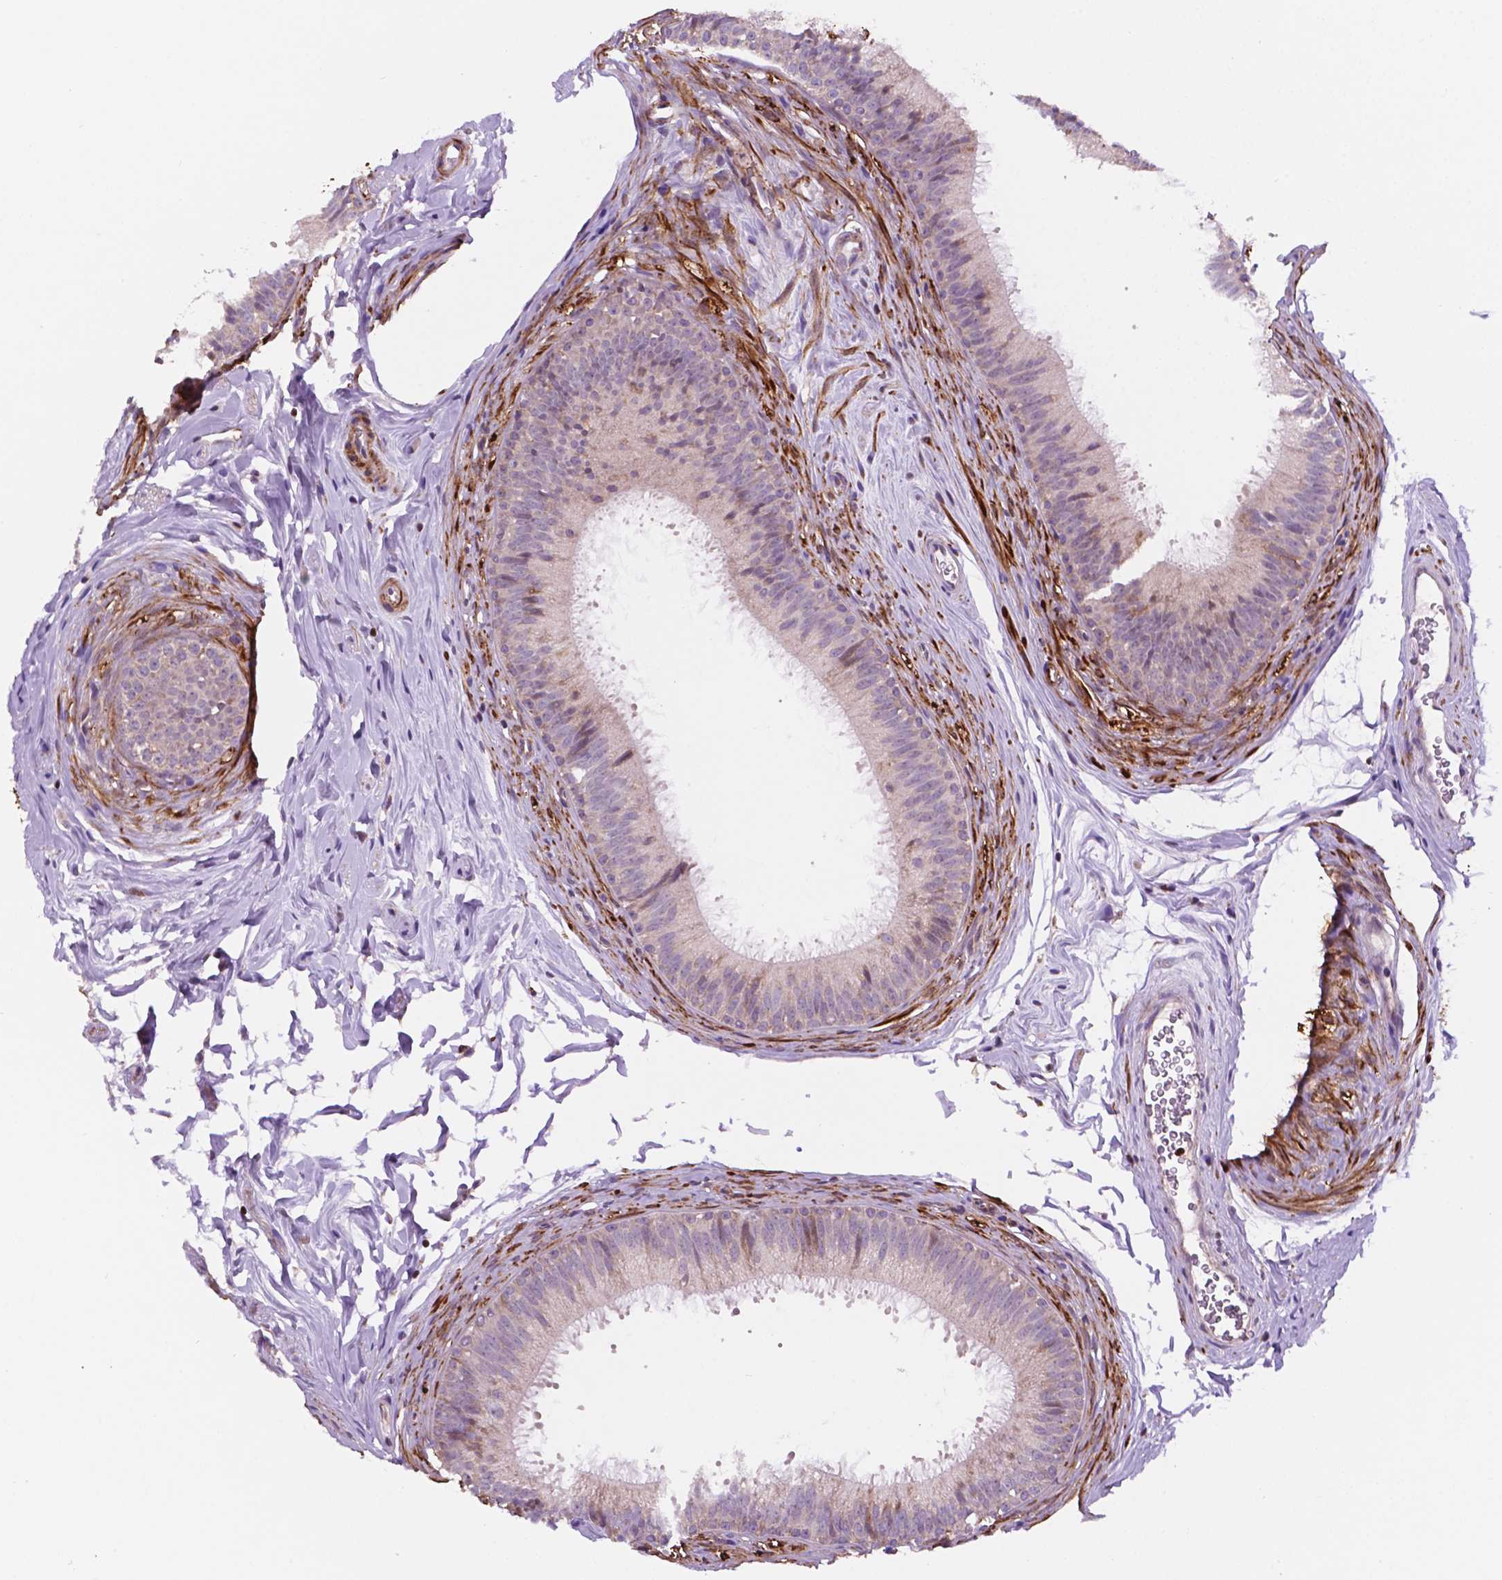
{"staining": {"intensity": "weak", "quantity": "<25%", "location": "cytoplasmic/membranous"}, "tissue": "epididymis", "cell_type": "Glandular cells", "image_type": "normal", "snomed": [{"axis": "morphology", "description": "Normal tissue, NOS"}, {"axis": "topography", "description": "Epididymis"}], "caption": "The IHC micrograph has no significant staining in glandular cells of epididymis.", "gene": "GEMIN4", "patient": {"sex": "male", "age": 24}}